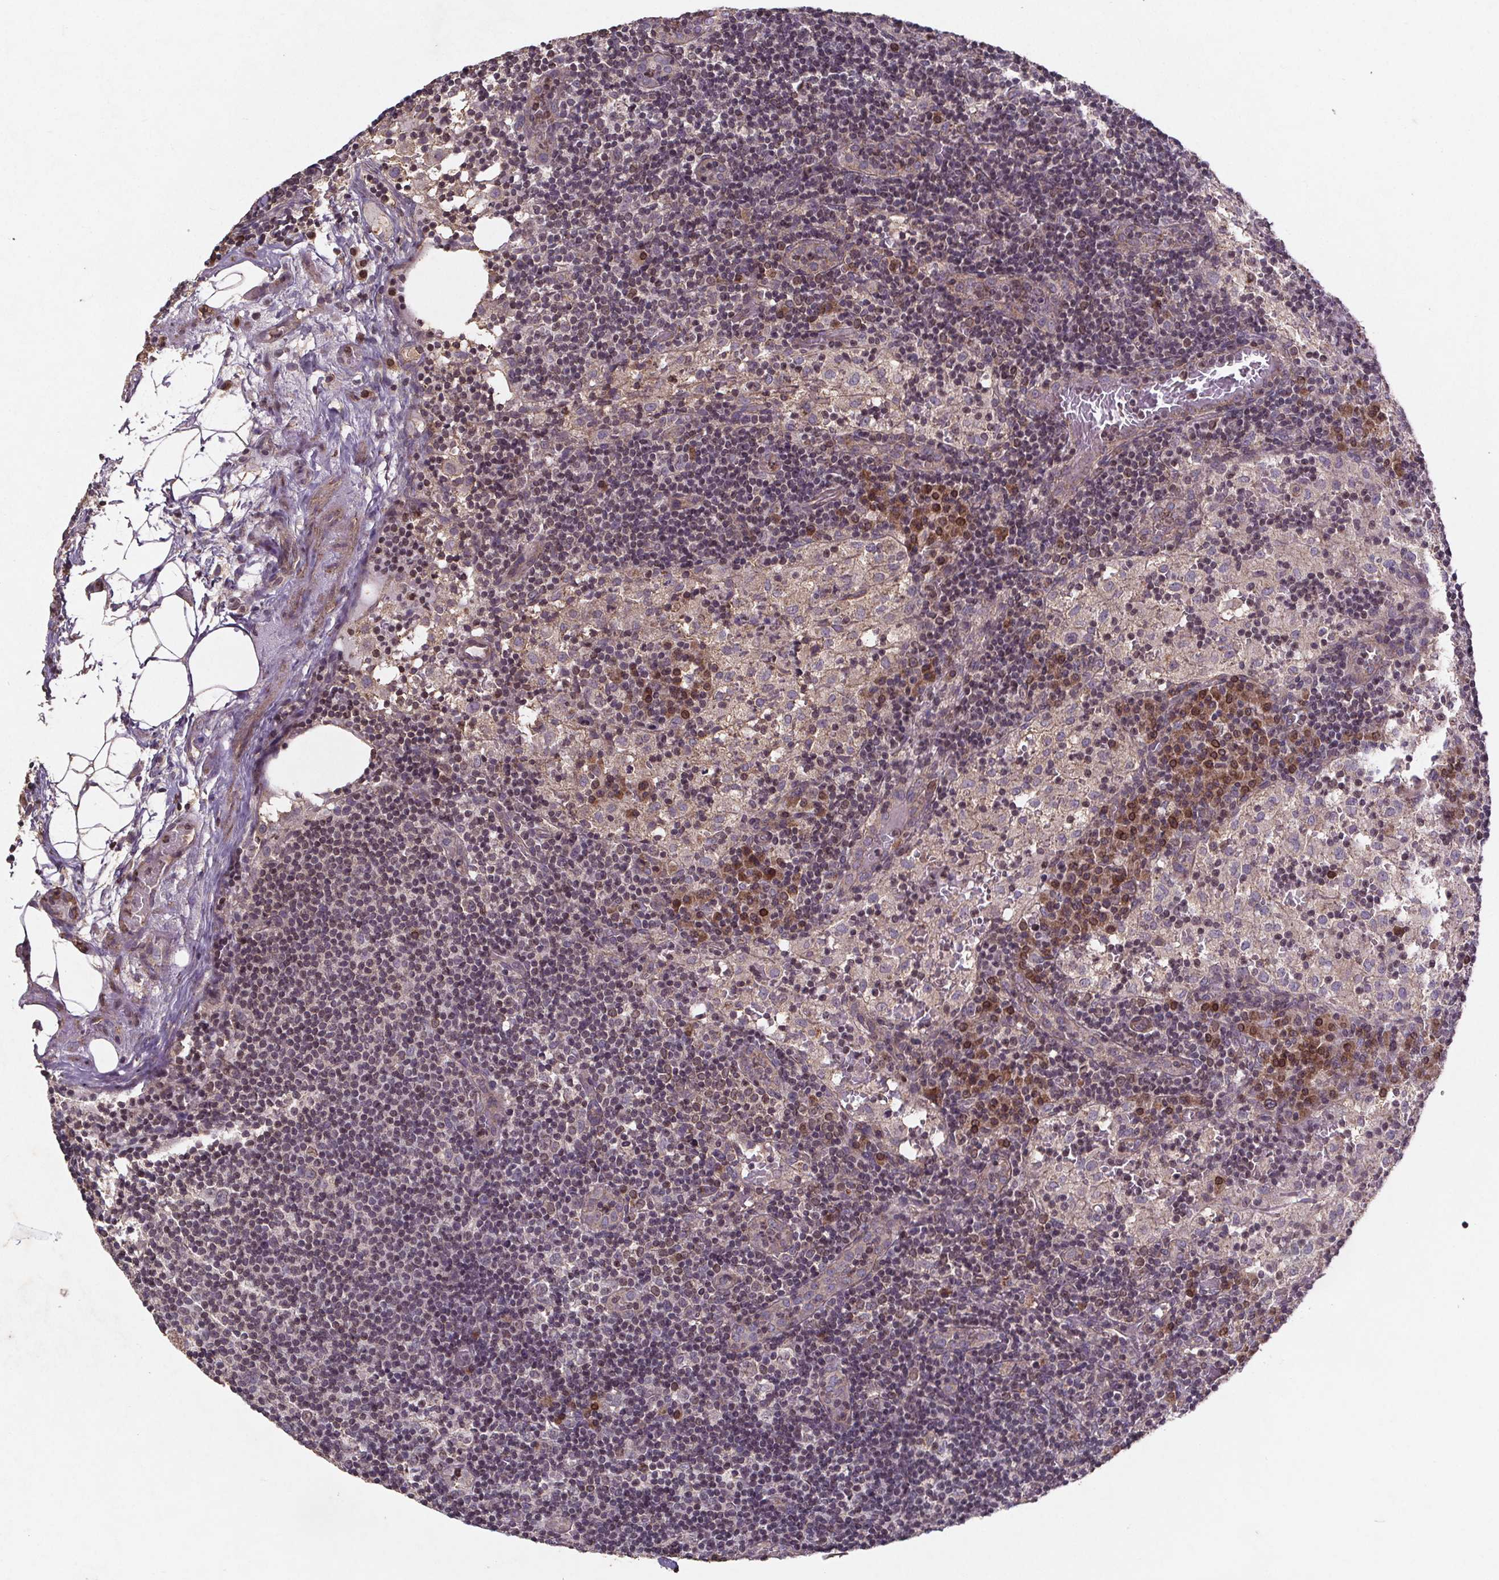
{"staining": {"intensity": "negative", "quantity": "none", "location": "none"}, "tissue": "lymph node", "cell_type": "Germinal center cells", "image_type": "normal", "snomed": [{"axis": "morphology", "description": "Normal tissue, NOS"}, {"axis": "topography", "description": "Lymph node"}], "caption": "Photomicrograph shows no significant protein staining in germinal center cells of normal lymph node. The staining was performed using DAB (3,3'-diaminobenzidine) to visualize the protein expression in brown, while the nuclei were stained in blue with hematoxylin (Magnification: 20x).", "gene": "STRN3", "patient": {"sex": "male", "age": 62}}